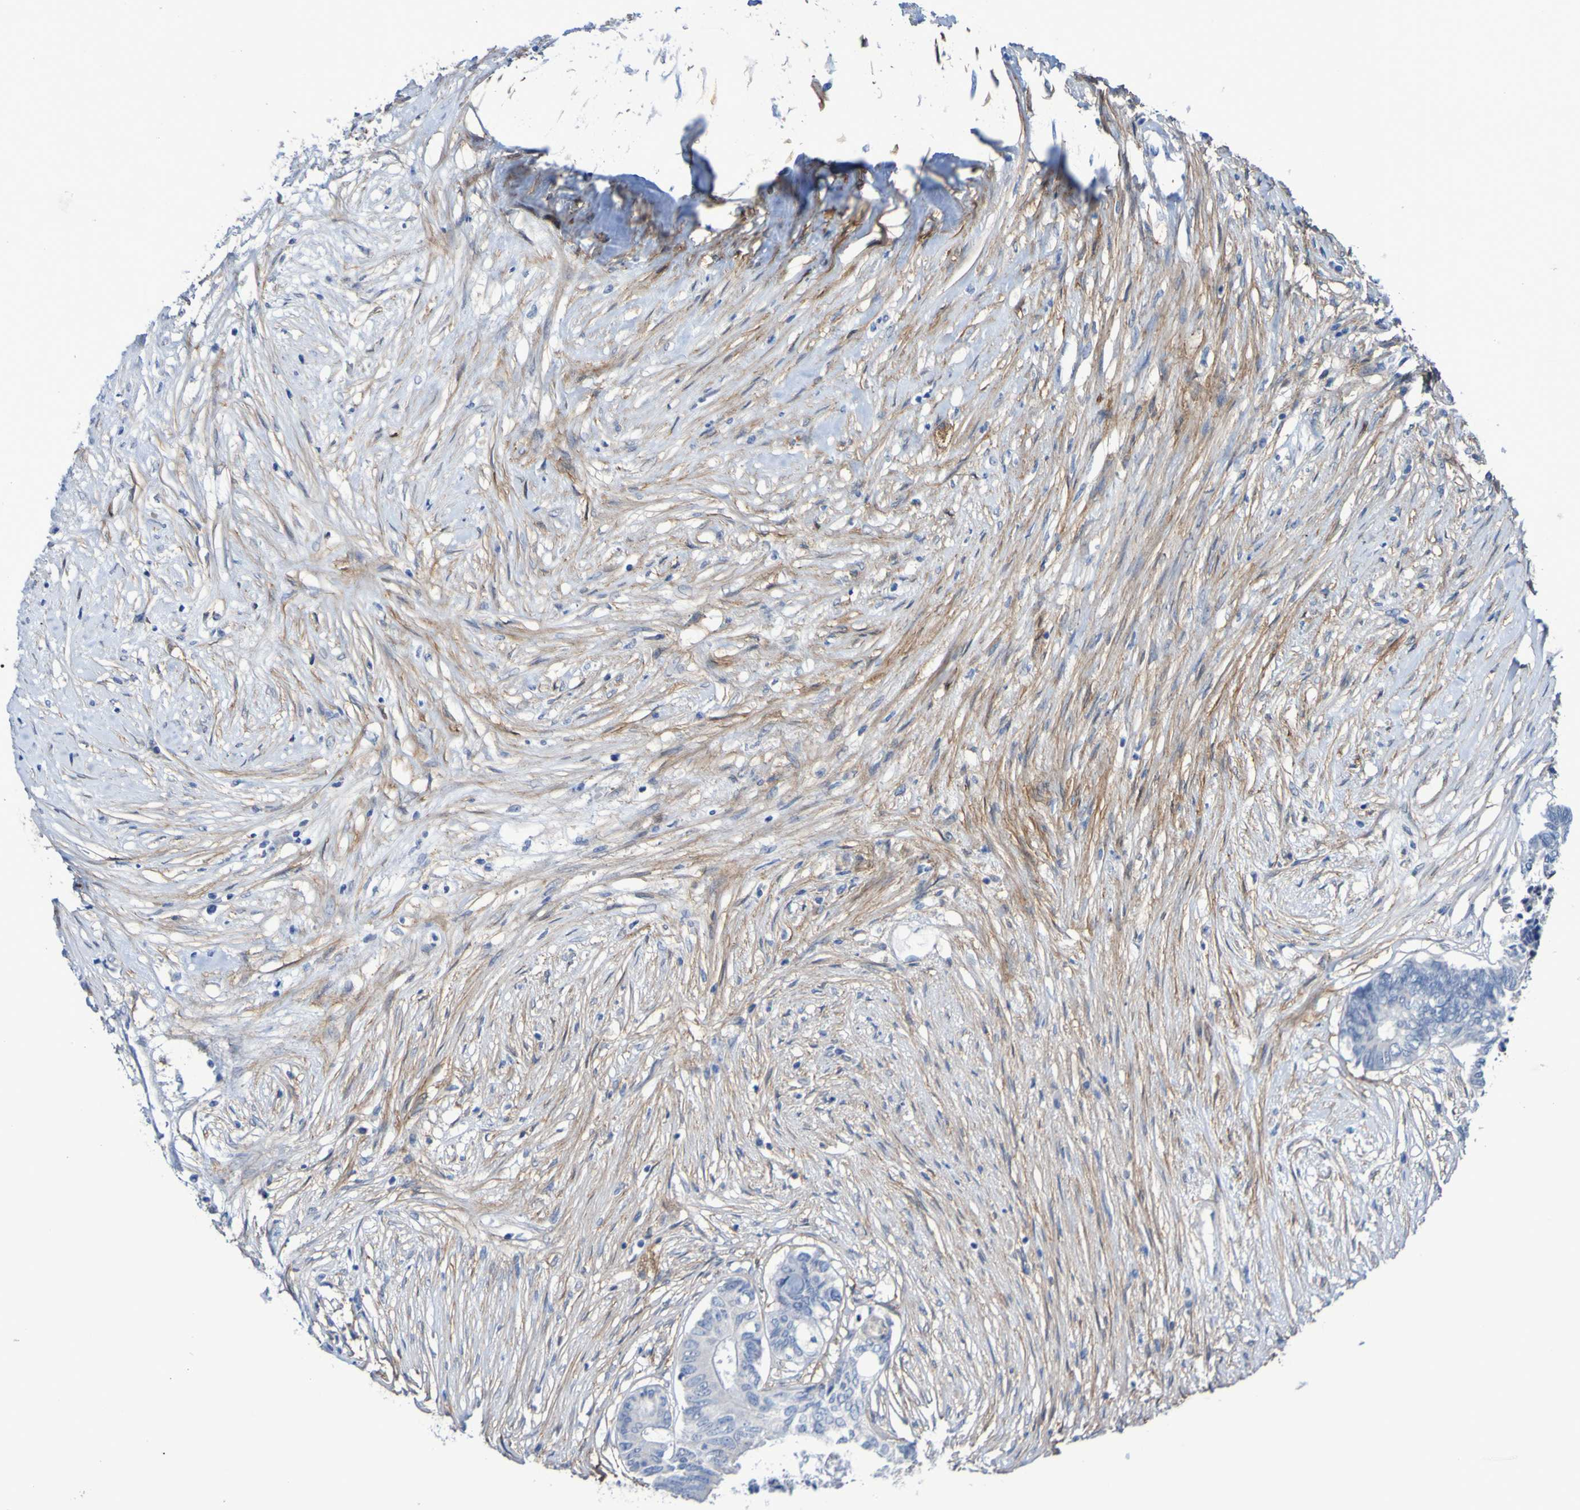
{"staining": {"intensity": "negative", "quantity": "none", "location": "none"}, "tissue": "colorectal cancer", "cell_type": "Tumor cells", "image_type": "cancer", "snomed": [{"axis": "morphology", "description": "Adenocarcinoma, NOS"}, {"axis": "topography", "description": "Rectum"}], "caption": "A photomicrograph of human colorectal cancer (adenocarcinoma) is negative for staining in tumor cells.", "gene": "SGCB", "patient": {"sex": "male", "age": 63}}